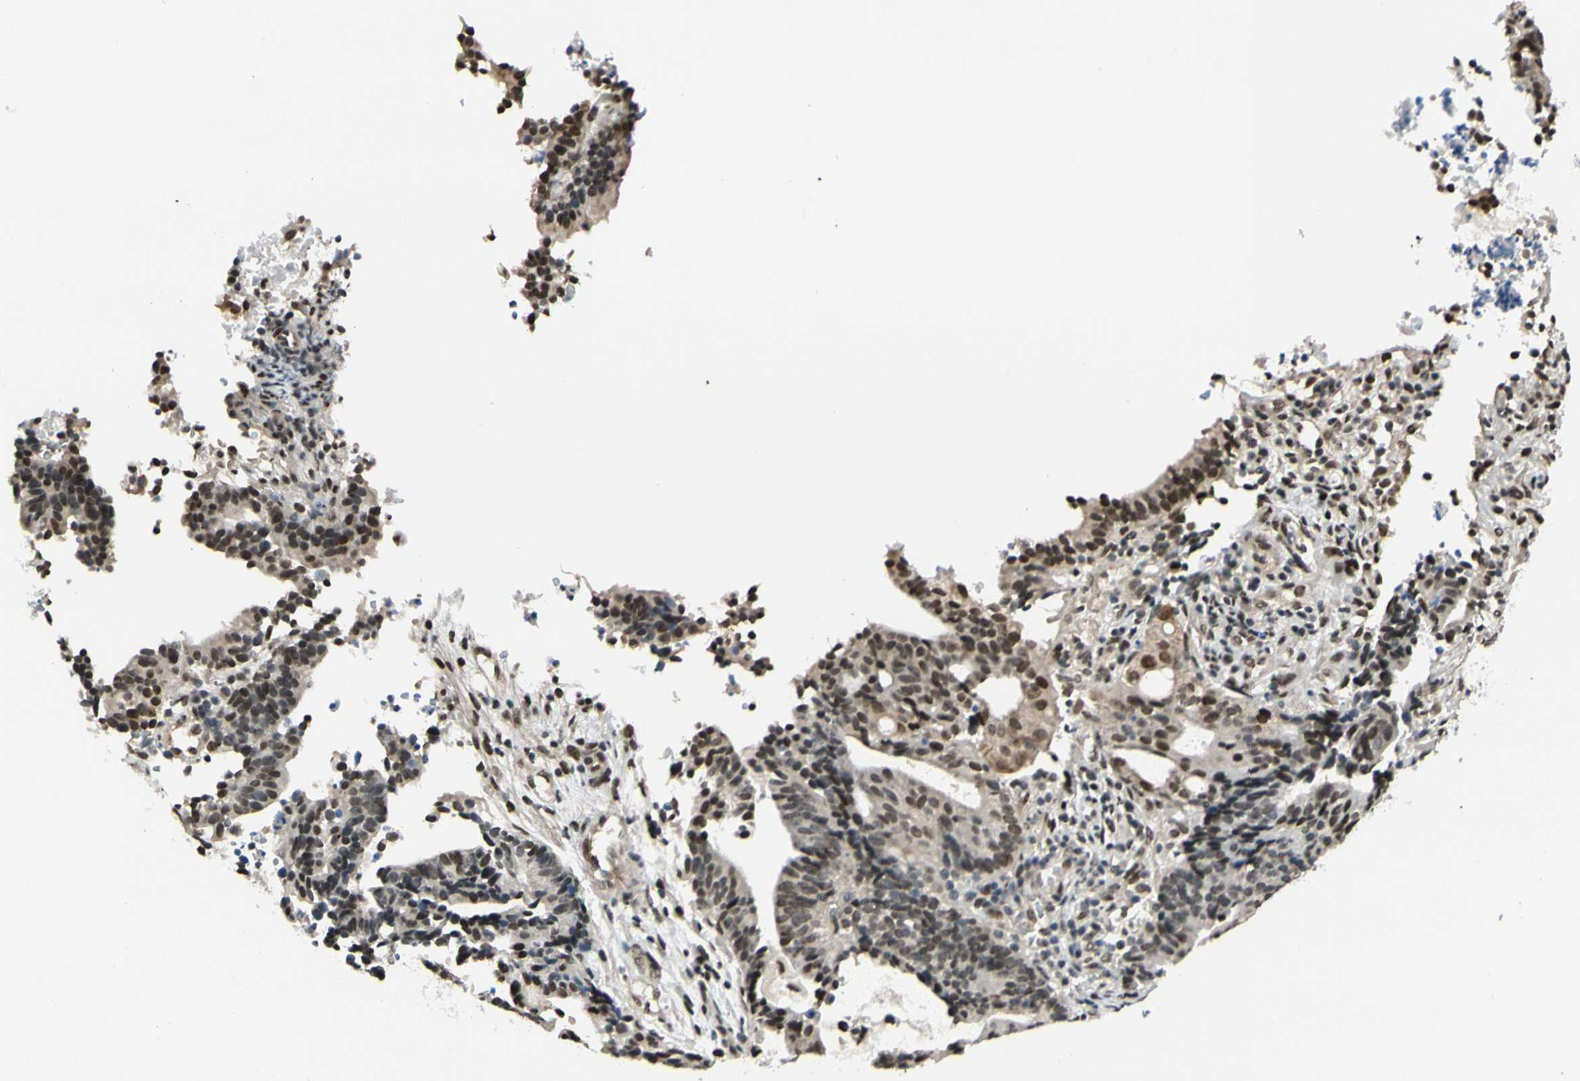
{"staining": {"intensity": "moderate", "quantity": ">75%", "location": "nuclear"}, "tissue": "endometrial cancer", "cell_type": "Tumor cells", "image_type": "cancer", "snomed": [{"axis": "morphology", "description": "Adenocarcinoma, NOS"}, {"axis": "topography", "description": "Uterus"}], "caption": "Immunohistochemistry micrograph of neoplastic tissue: adenocarcinoma (endometrial) stained using immunohistochemistry displays medium levels of moderate protein expression localized specifically in the nuclear of tumor cells, appearing as a nuclear brown color.", "gene": "SUFU", "patient": {"sex": "female", "age": 83}}